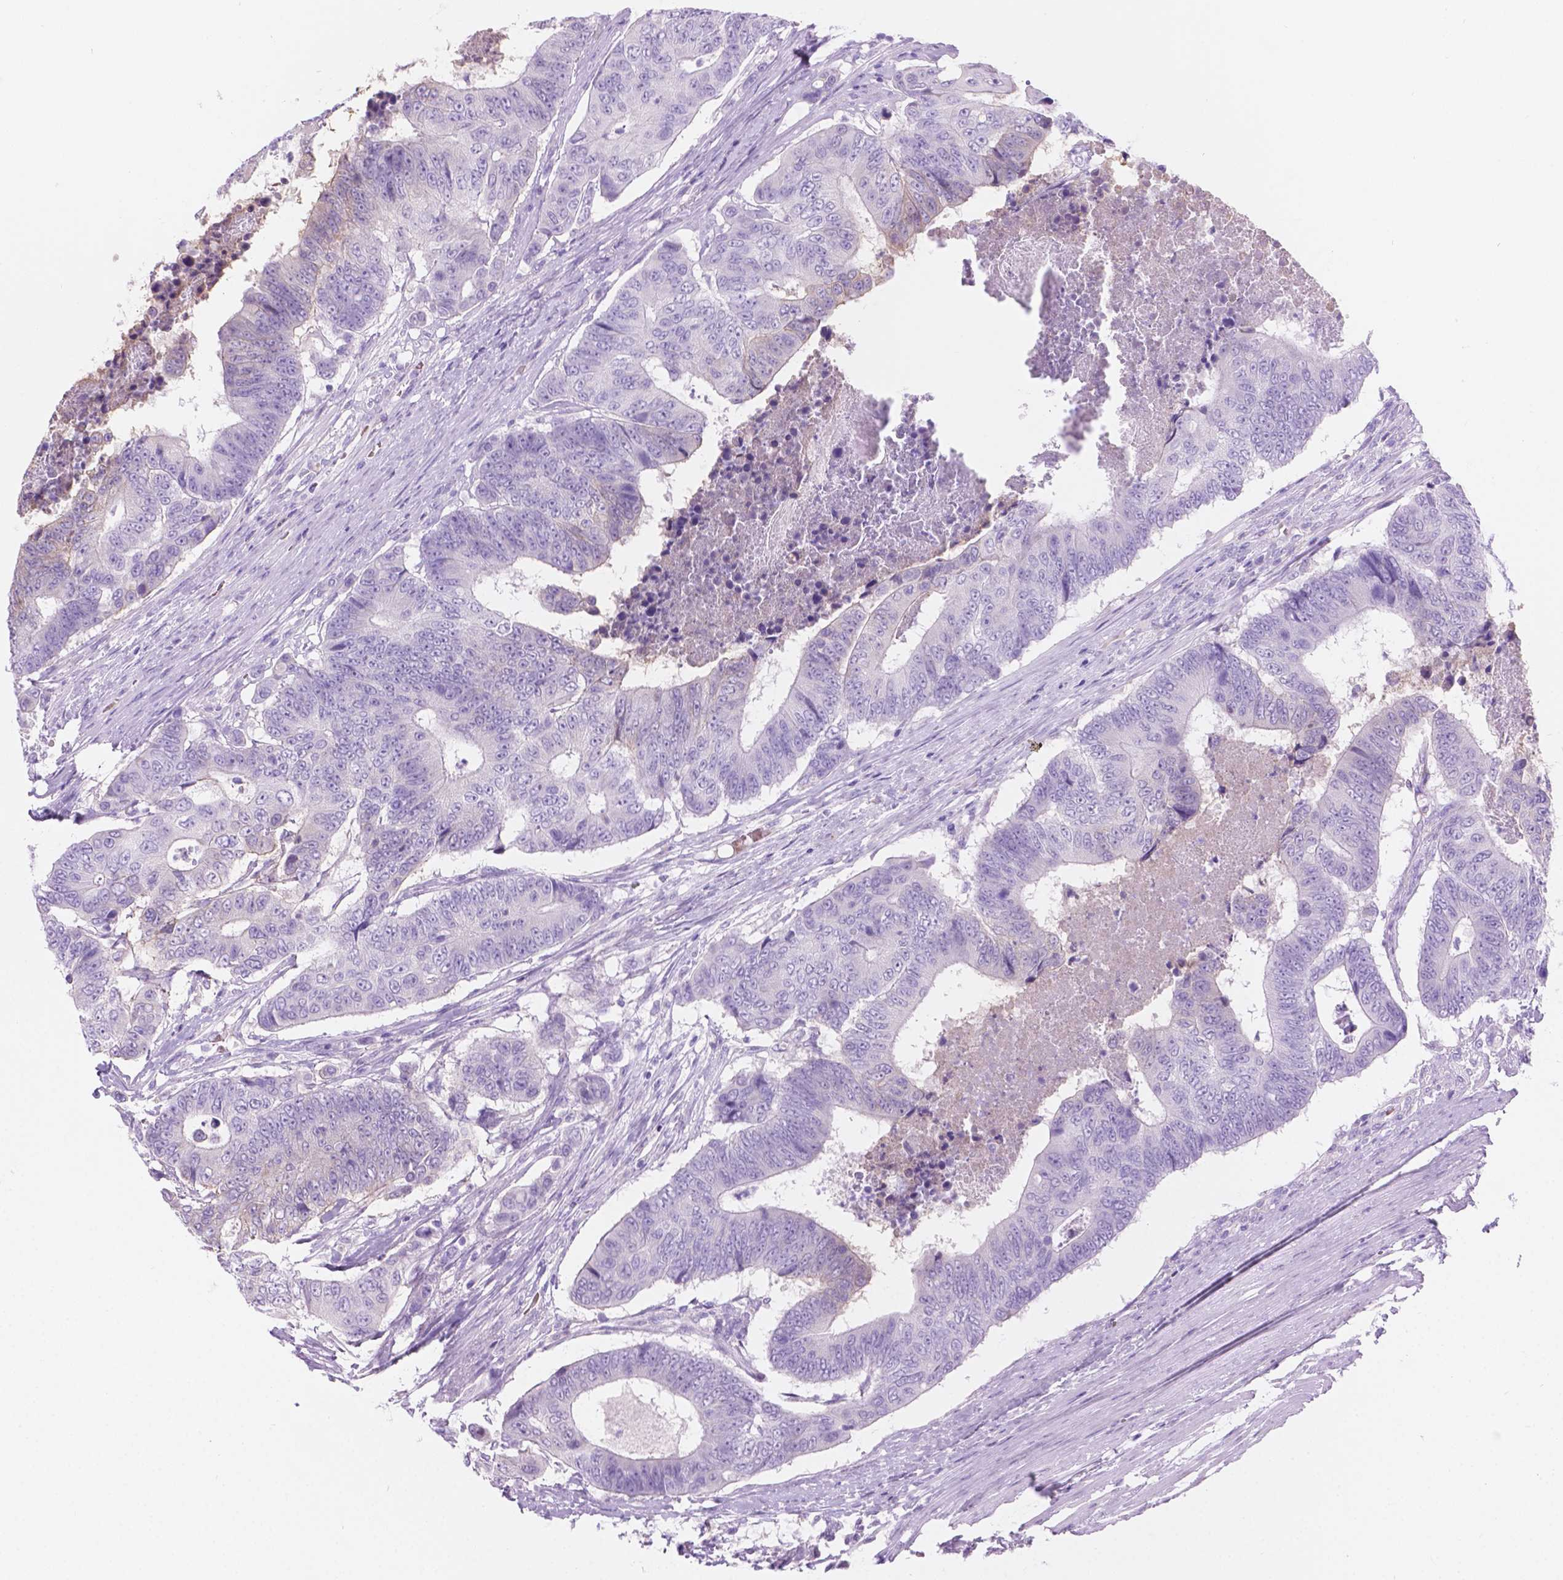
{"staining": {"intensity": "negative", "quantity": "none", "location": "none"}, "tissue": "colorectal cancer", "cell_type": "Tumor cells", "image_type": "cancer", "snomed": [{"axis": "morphology", "description": "Adenocarcinoma, NOS"}, {"axis": "topography", "description": "Colon"}], "caption": "A micrograph of colorectal adenocarcinoma stained for a protein demonstrates no brown staining in tumor cells. (Immunohistochemistry (ihc), brightfield microscopy, high magnification).", "gene": "GRIN2B", "patient": {"sex": "female", "age": 48}}